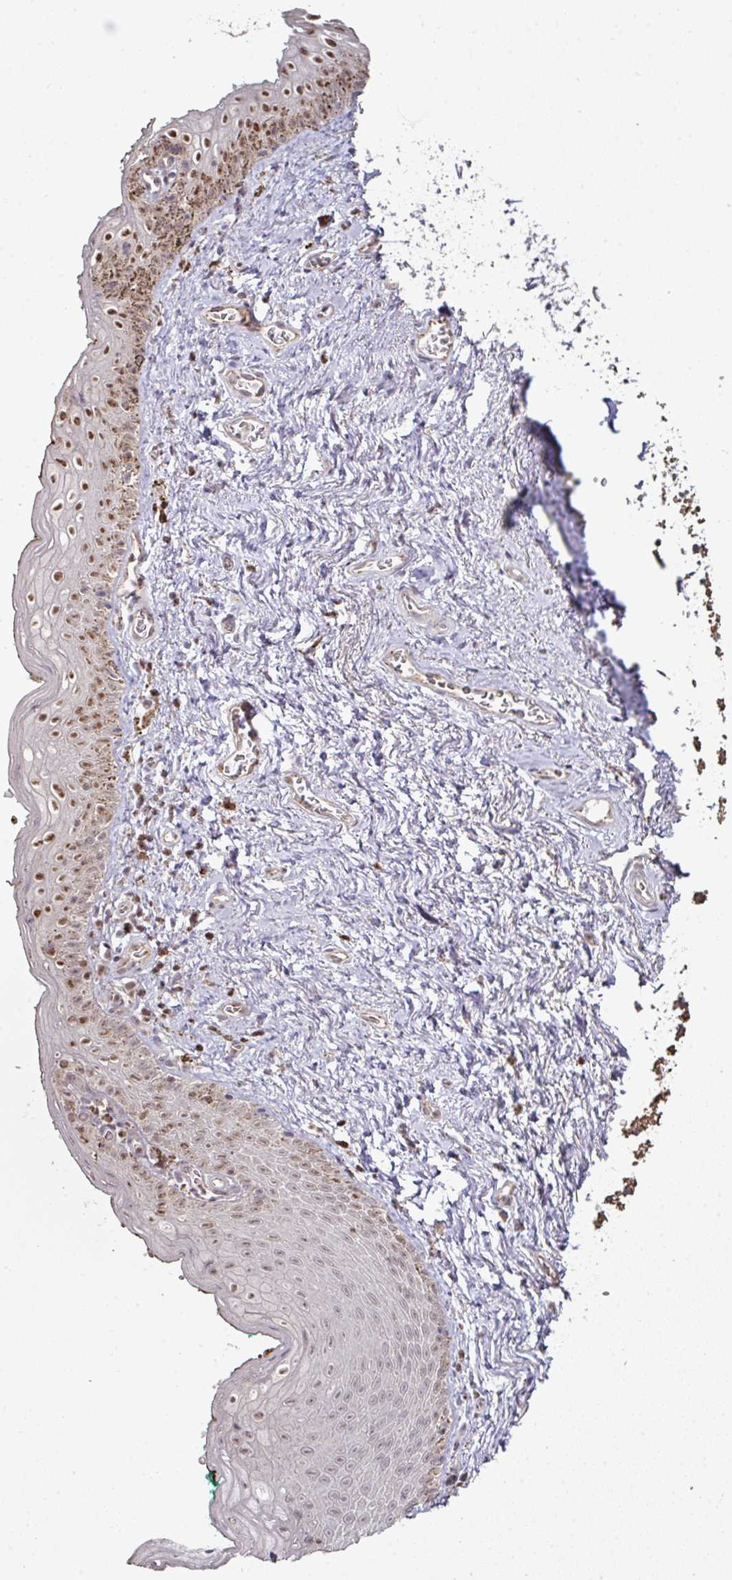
{"staining": {"intensity": "moderate", "quantity": "<25%", "location": "nuclear"}, "tissue": "vagina", "cell_type": "Squamous epithelial cells", "image_type": "normal", "snomed": [{"axis": "morphology", "description": "Normal tissue, NOS"}, {"axis": "topography", "description": "Vulva"}, {"axis": "topography", "description": "Vagina"}, {"axis": "topography", "description": "Peripheral nerve tissue"}], "caption": "Benign vagina was stained to show a protein in brown. There is low levels of moderate nuclear expression in approximately <25% of squamous epithelial cells.", "gene": "CXCR5", "patient": {"sex": "female", "age": 66}}